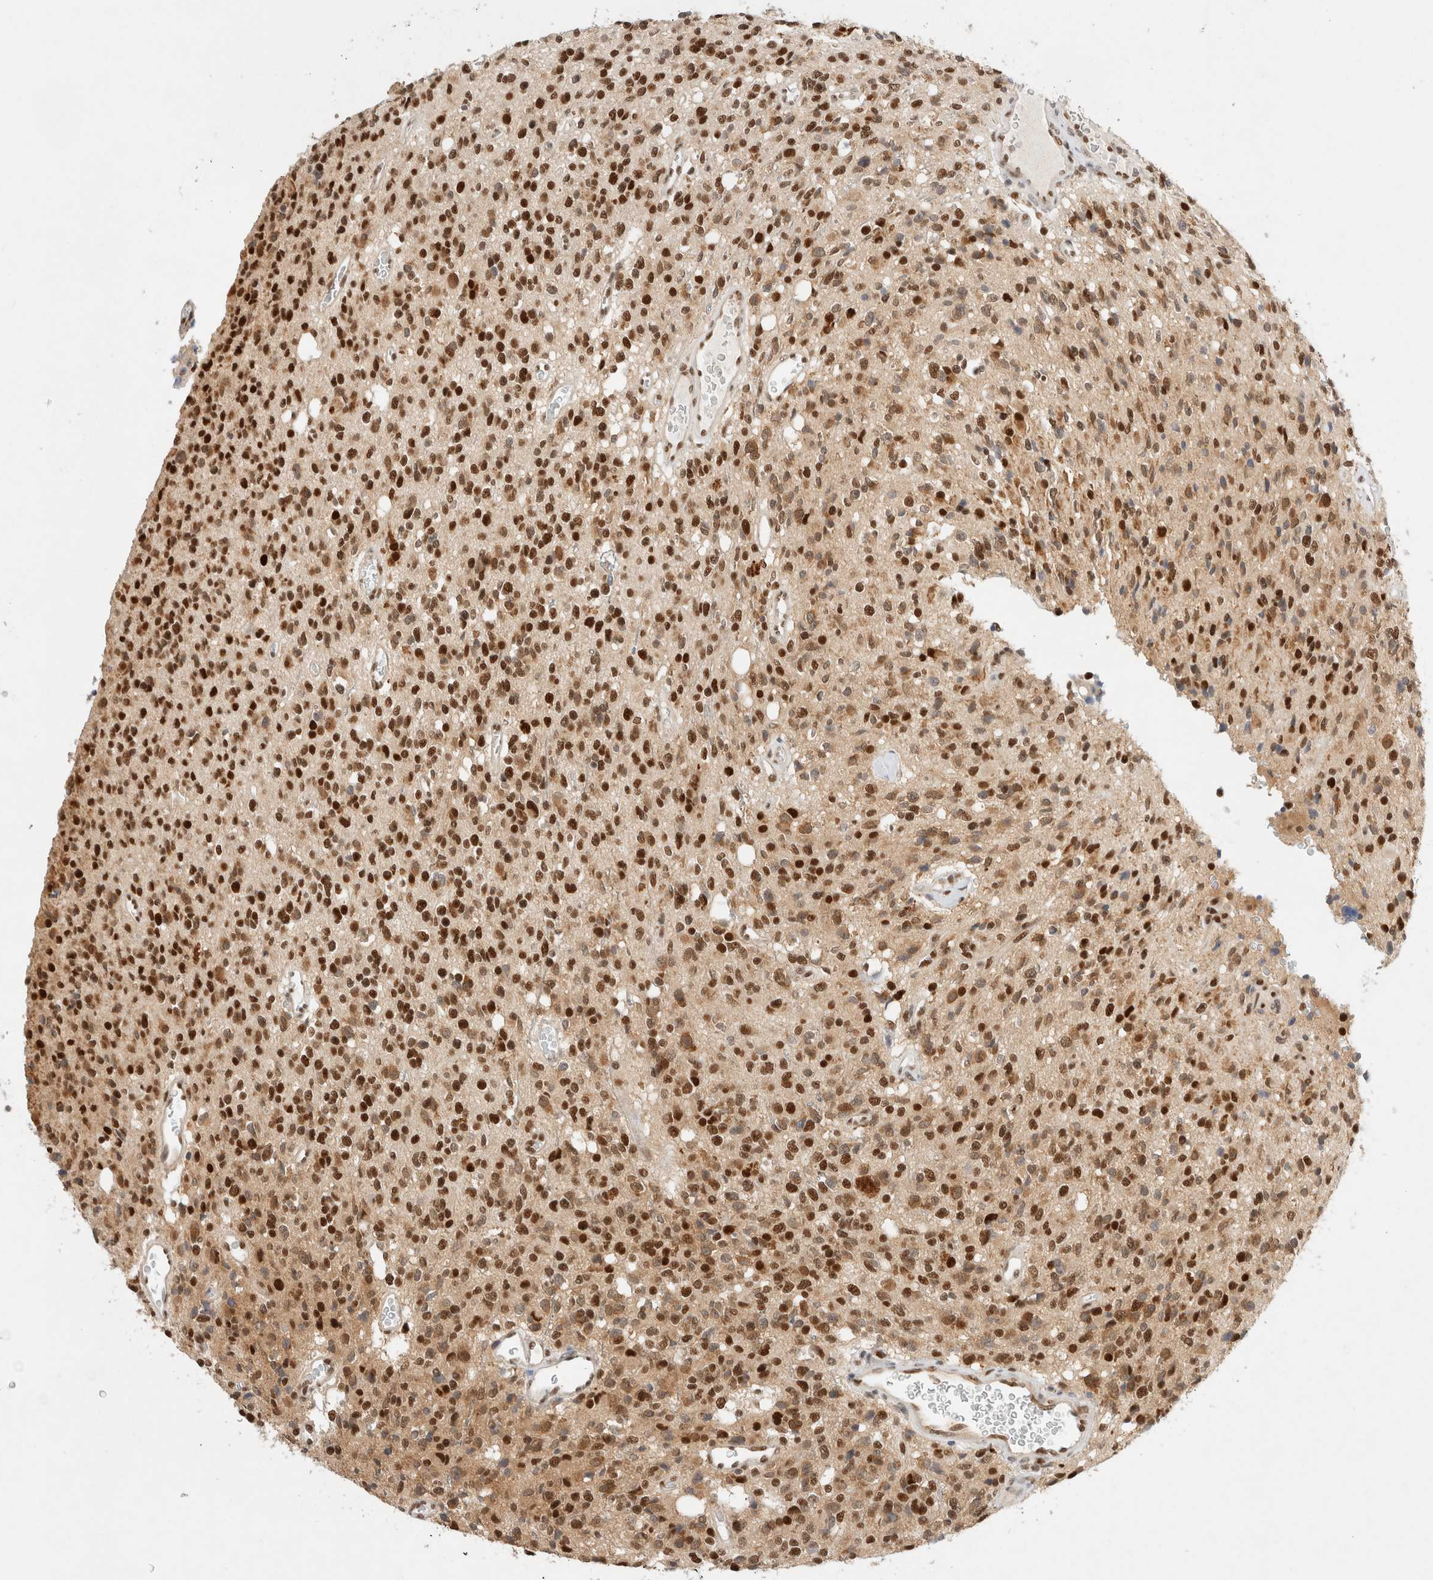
{"staining": {"intensity": "strong", "quantity": ">75%", "location": "cytoplasmic/membranous,nuclear"}, "tissue": "glioma", "cell_type": "Tumor cells", "image_type": "cancer", "snomed": [{"axis": "morphology", "description": "Glioma, malignant, High grade"}, {"axis": "topography", "description": "Brain"}], "caption": "The histopathology image displays a brown stain indicating the presence of a protein in the cytoplasmic/membranous and nuclear of tumor cells in high-grade glioma (malignant).", "gene": "GTF2I", "patient": {"sex": "male", "age": 34}}